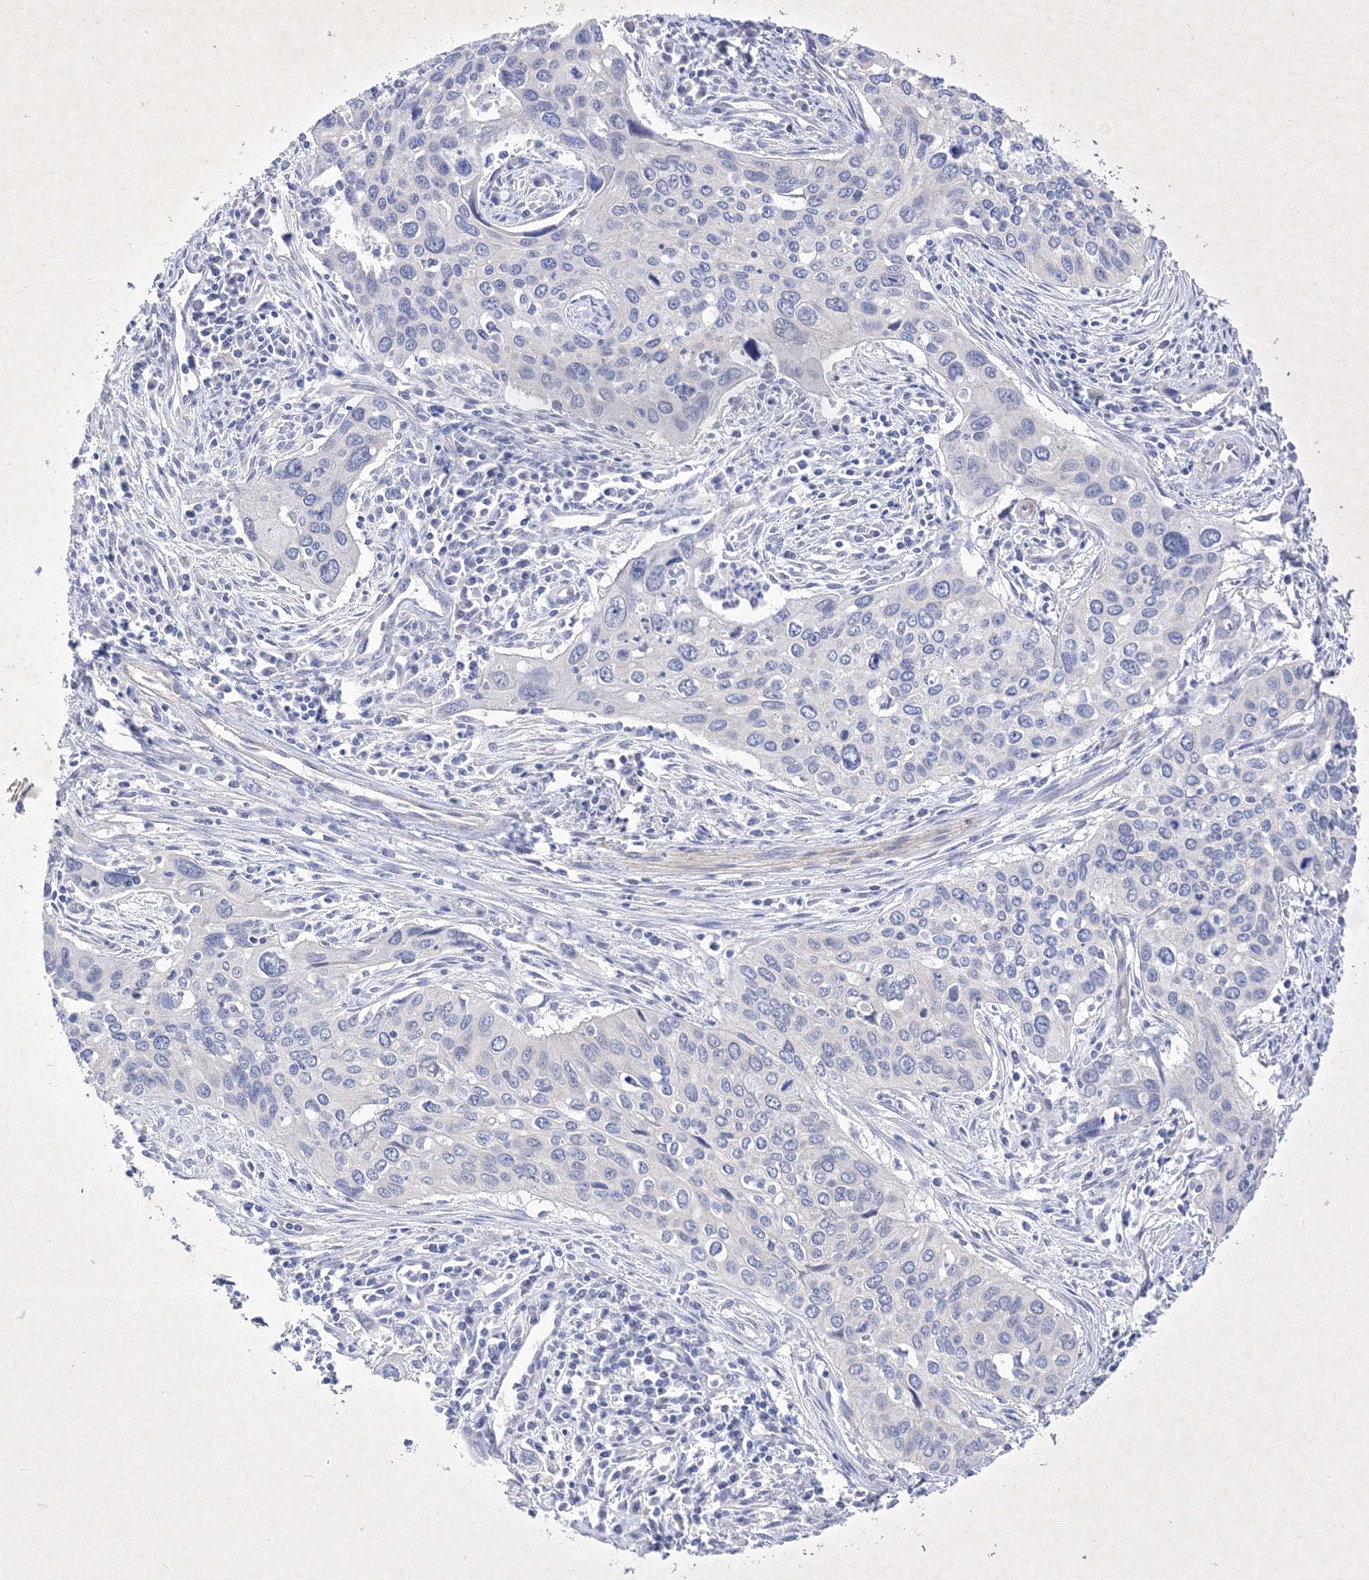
{"staining": {"intensity": "negative", "quantity": "none", "location": "none"}, "tissue": "cervical cancer", "cell_type": "Tumor cells", "image_type": "cancer", "snomed": [{"axis": "morphology", "description": "Squamous cell carcinoma, NOS"}, {"axis": "topography", "description": "Cervix"}], "caption": "The micrograph shows no significant staining in tumor cells of cervical cancer.", "gene": "GPN1", "patient": {"sex": "female", "age": 55}}